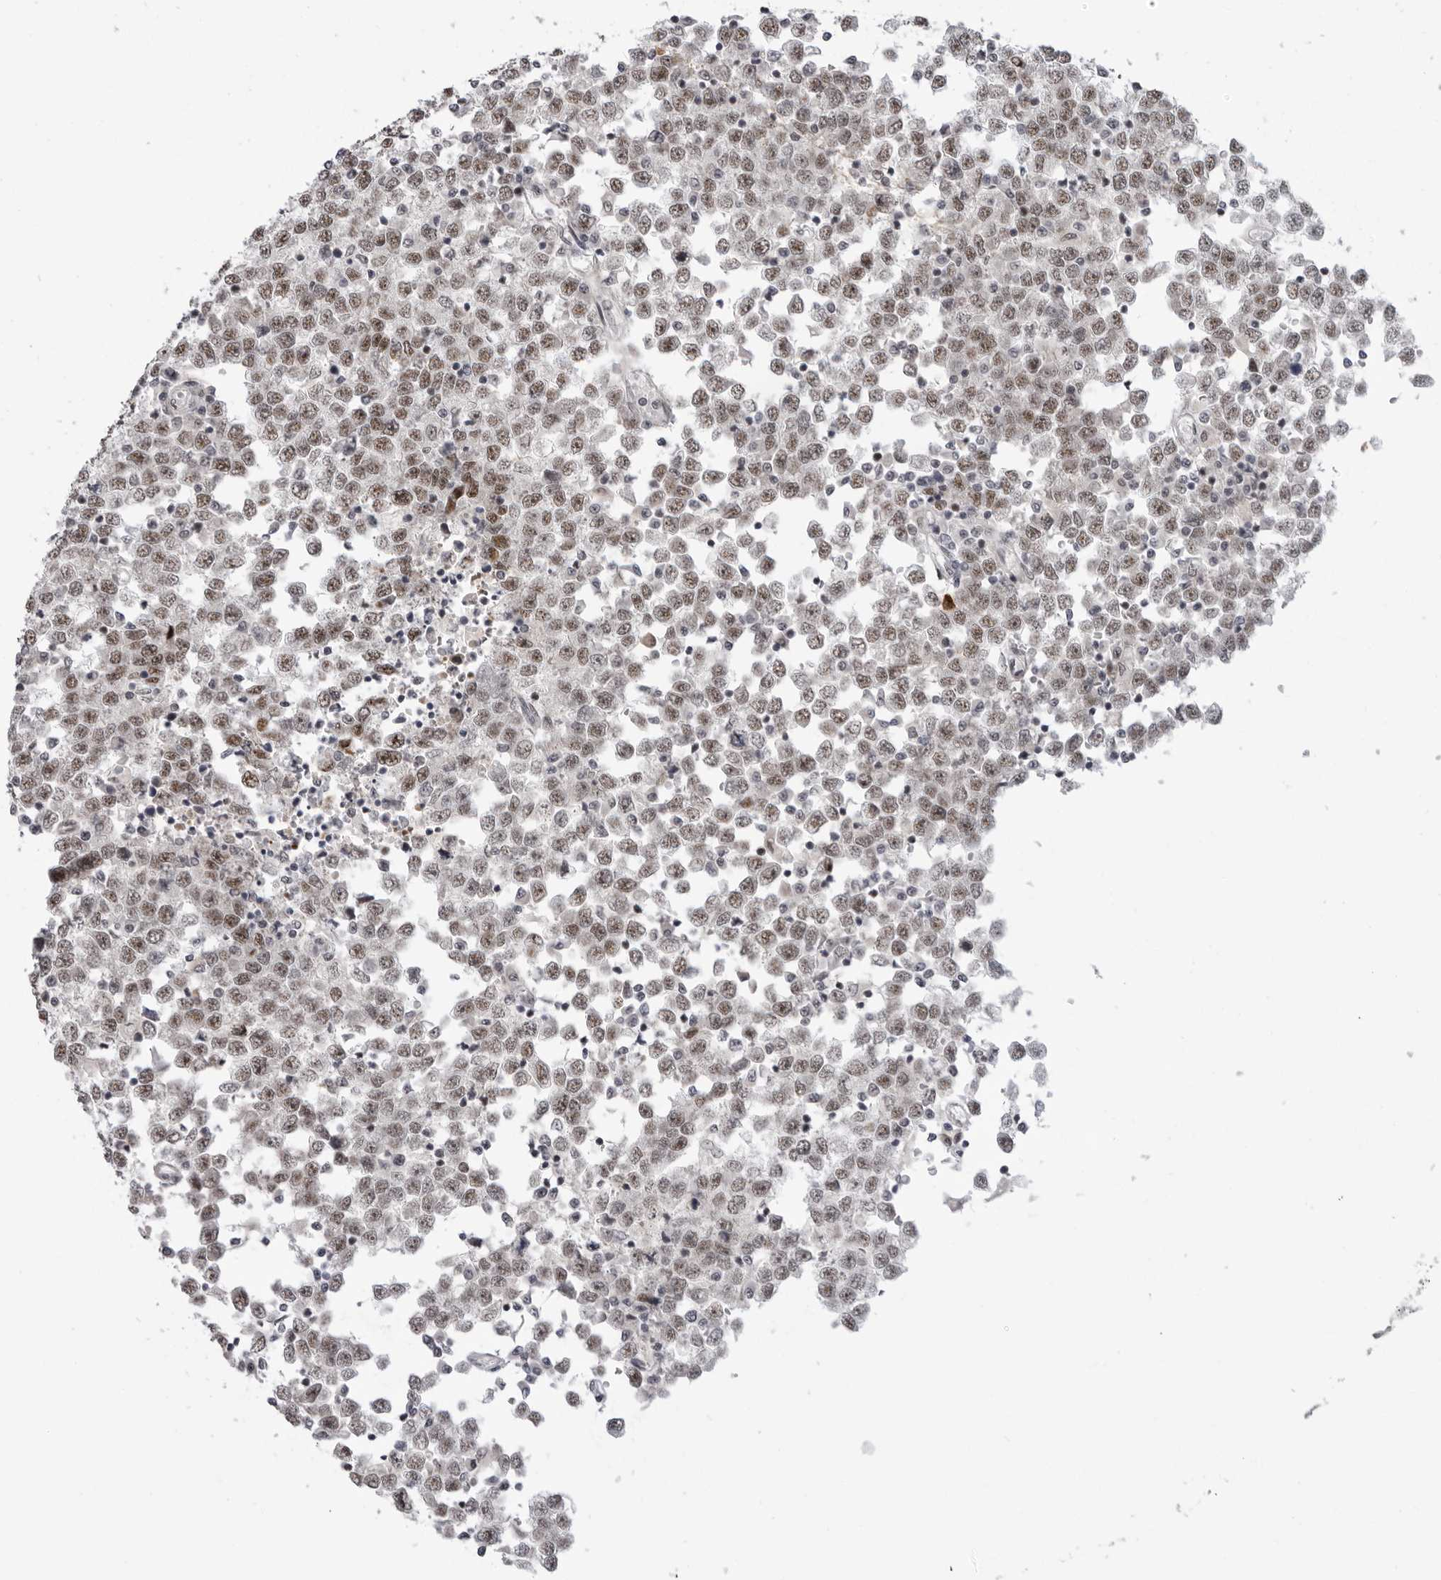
{"staining": {"intensity": "moderate", "quantity": ">75%", "location": "nuclear"}, "tissue": "testis cancer", "cell_type": "Tumor cells", "image_type": "cancer", "snomed": [{"axis": "morphology", "description": "Seminoma, NOS"}, {"axis": "topography", "description": "Testis"}], "caption": "Protein staining of testis cancer (seminoma) tissue exhibits moderate nuclear expression in about >75% of tumor cells. (DAB (3,3'-diaminobenzidine) = brown stain, brightfield microscopy at high magnification).", "gene": "ALPK2", "patient": {"sex": "male", "age": 65}}